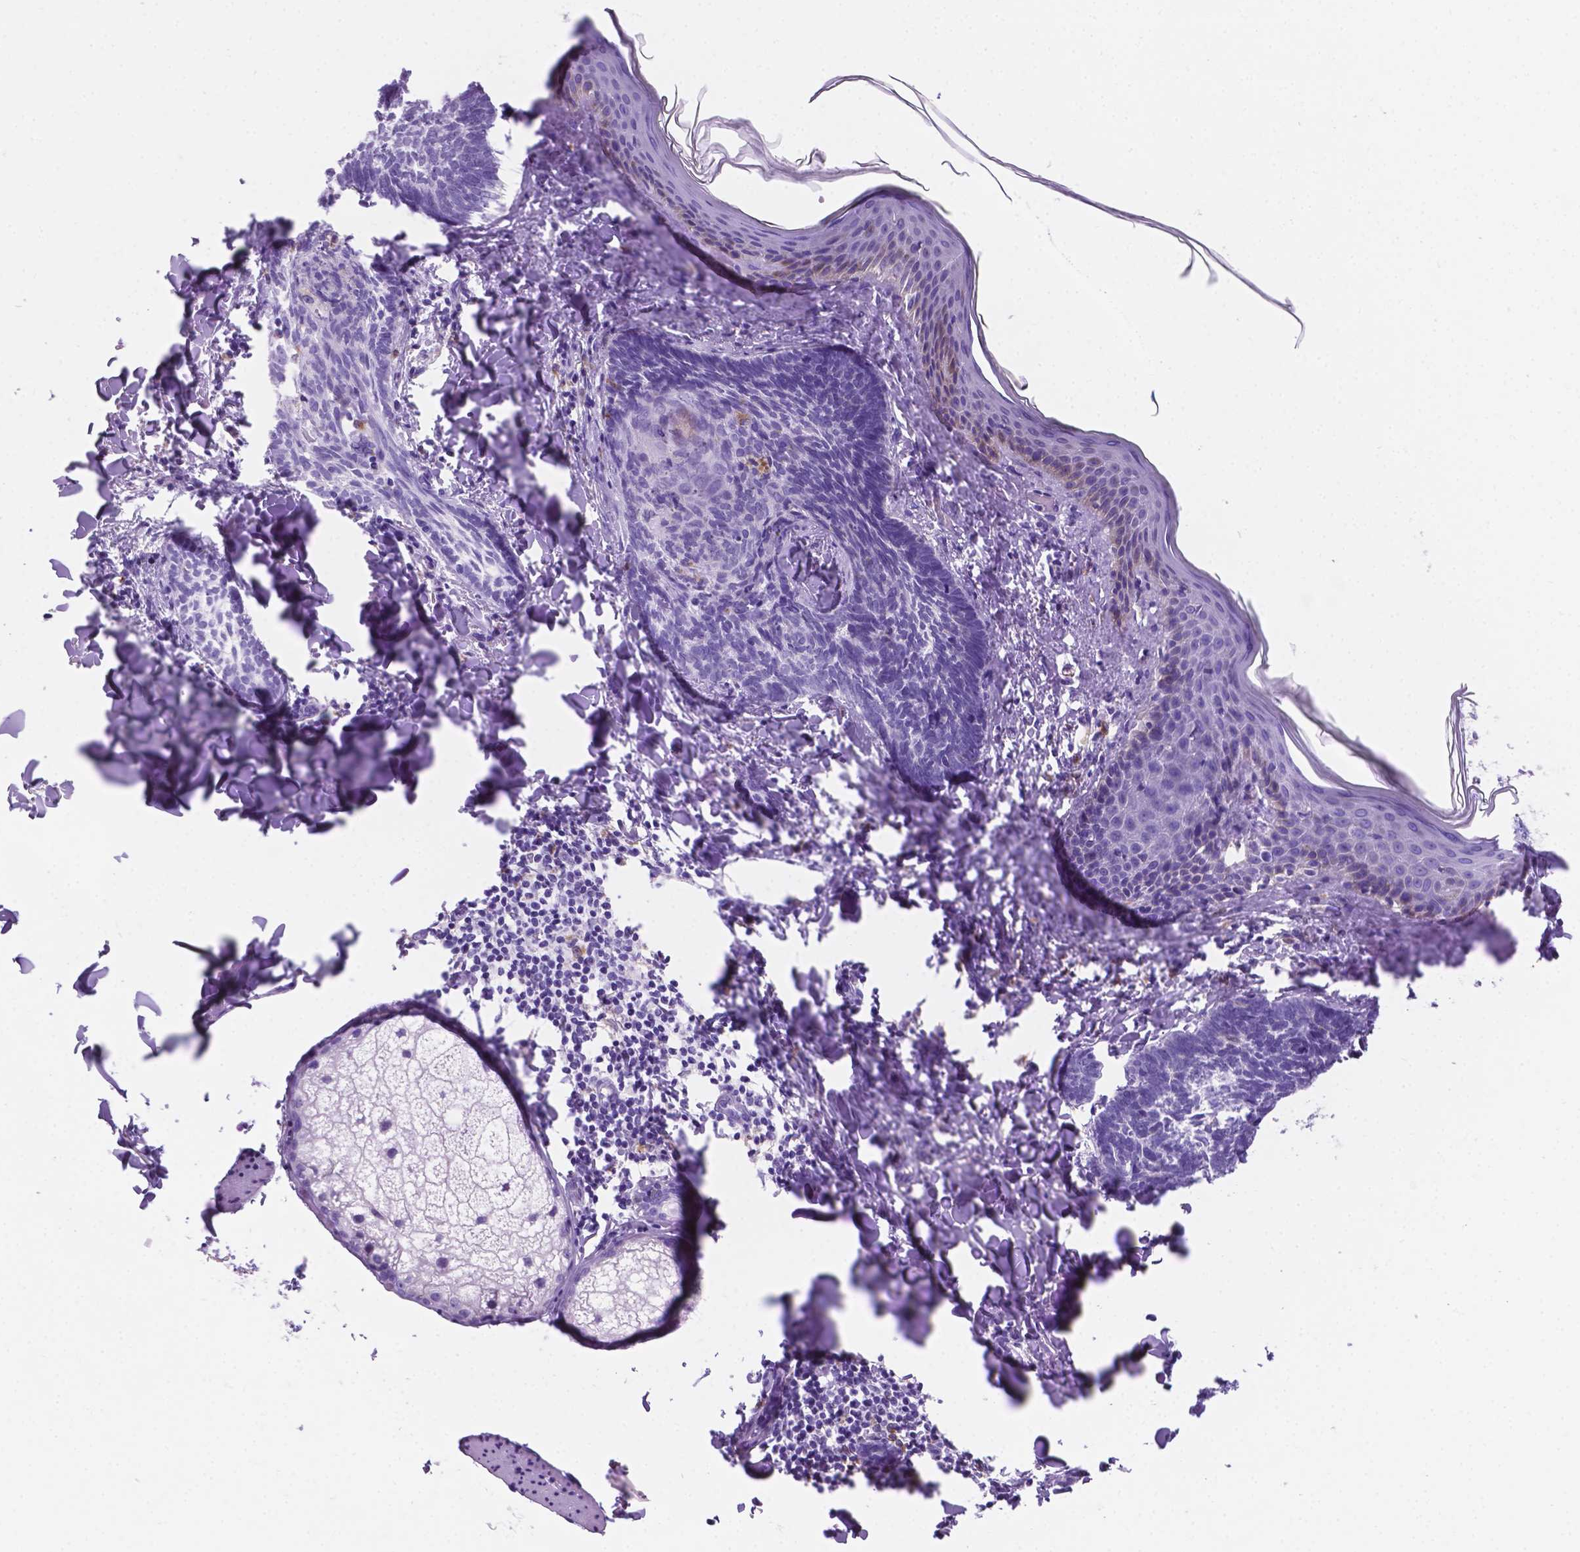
{"staining": {"intensity": "negative", "quantity": "none", "location": "none"}, "tissue": "skin cancer", "cell_type": "Tumor cells", "image_type": "cancer", "snomed": [{"axis": "morphology", "description": "Normal tissue, NOS"}, {"axis": "morphology", "description": "Basal cell carcinoma"}, {"axis": "topography", "description": "Skin"}], "caption": "This is a photomicrograph of IHC staining of basal cell carcinoma (skin), which shows no positivity in tumor cells. Nuclei are stained in blue.", "gene": "GRIN2B", "patient": {"sex": "male", "age": 46}}